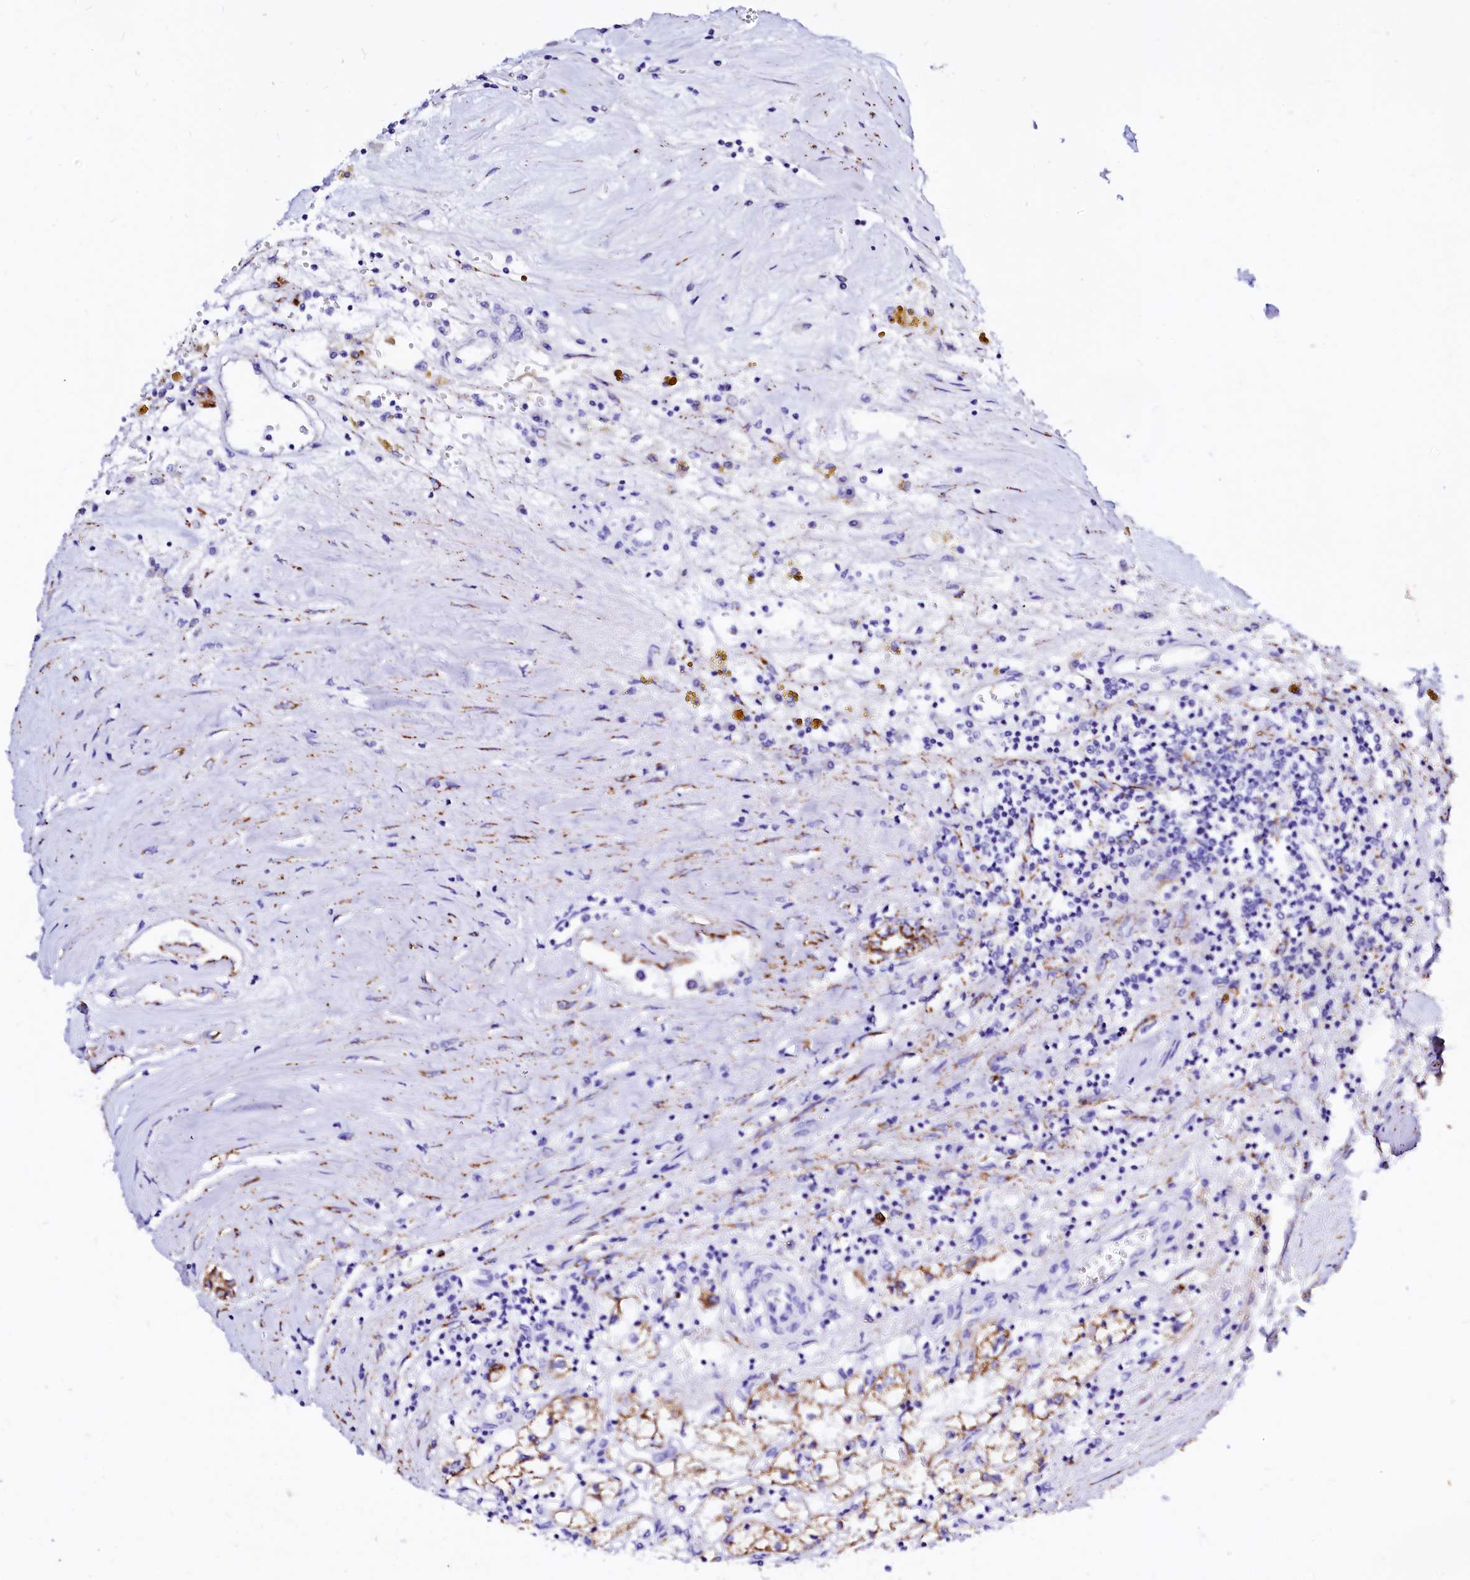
{"staining": {"intensity": "moderate", "quantity": ">75%", "location": "cytoplasmic/membranous"}, "tissue": "renal cancer", "cell_type": "Tumor cells", "image_type": "cancer", "snomed": [{"axis": "morphology", "description": "Adenocarcinoma, NOS"}, {"axis": "topography", "description": "Kidney"}], "caption": "Protein expression by immunohistochemistry displays moderate cytoplasmic/membranous expression in approximately >75% of tumor cells in renal cancer (adenocarcinoma).", "gene": "MAOB", "patient": {"sex": "male", "age": 56}}